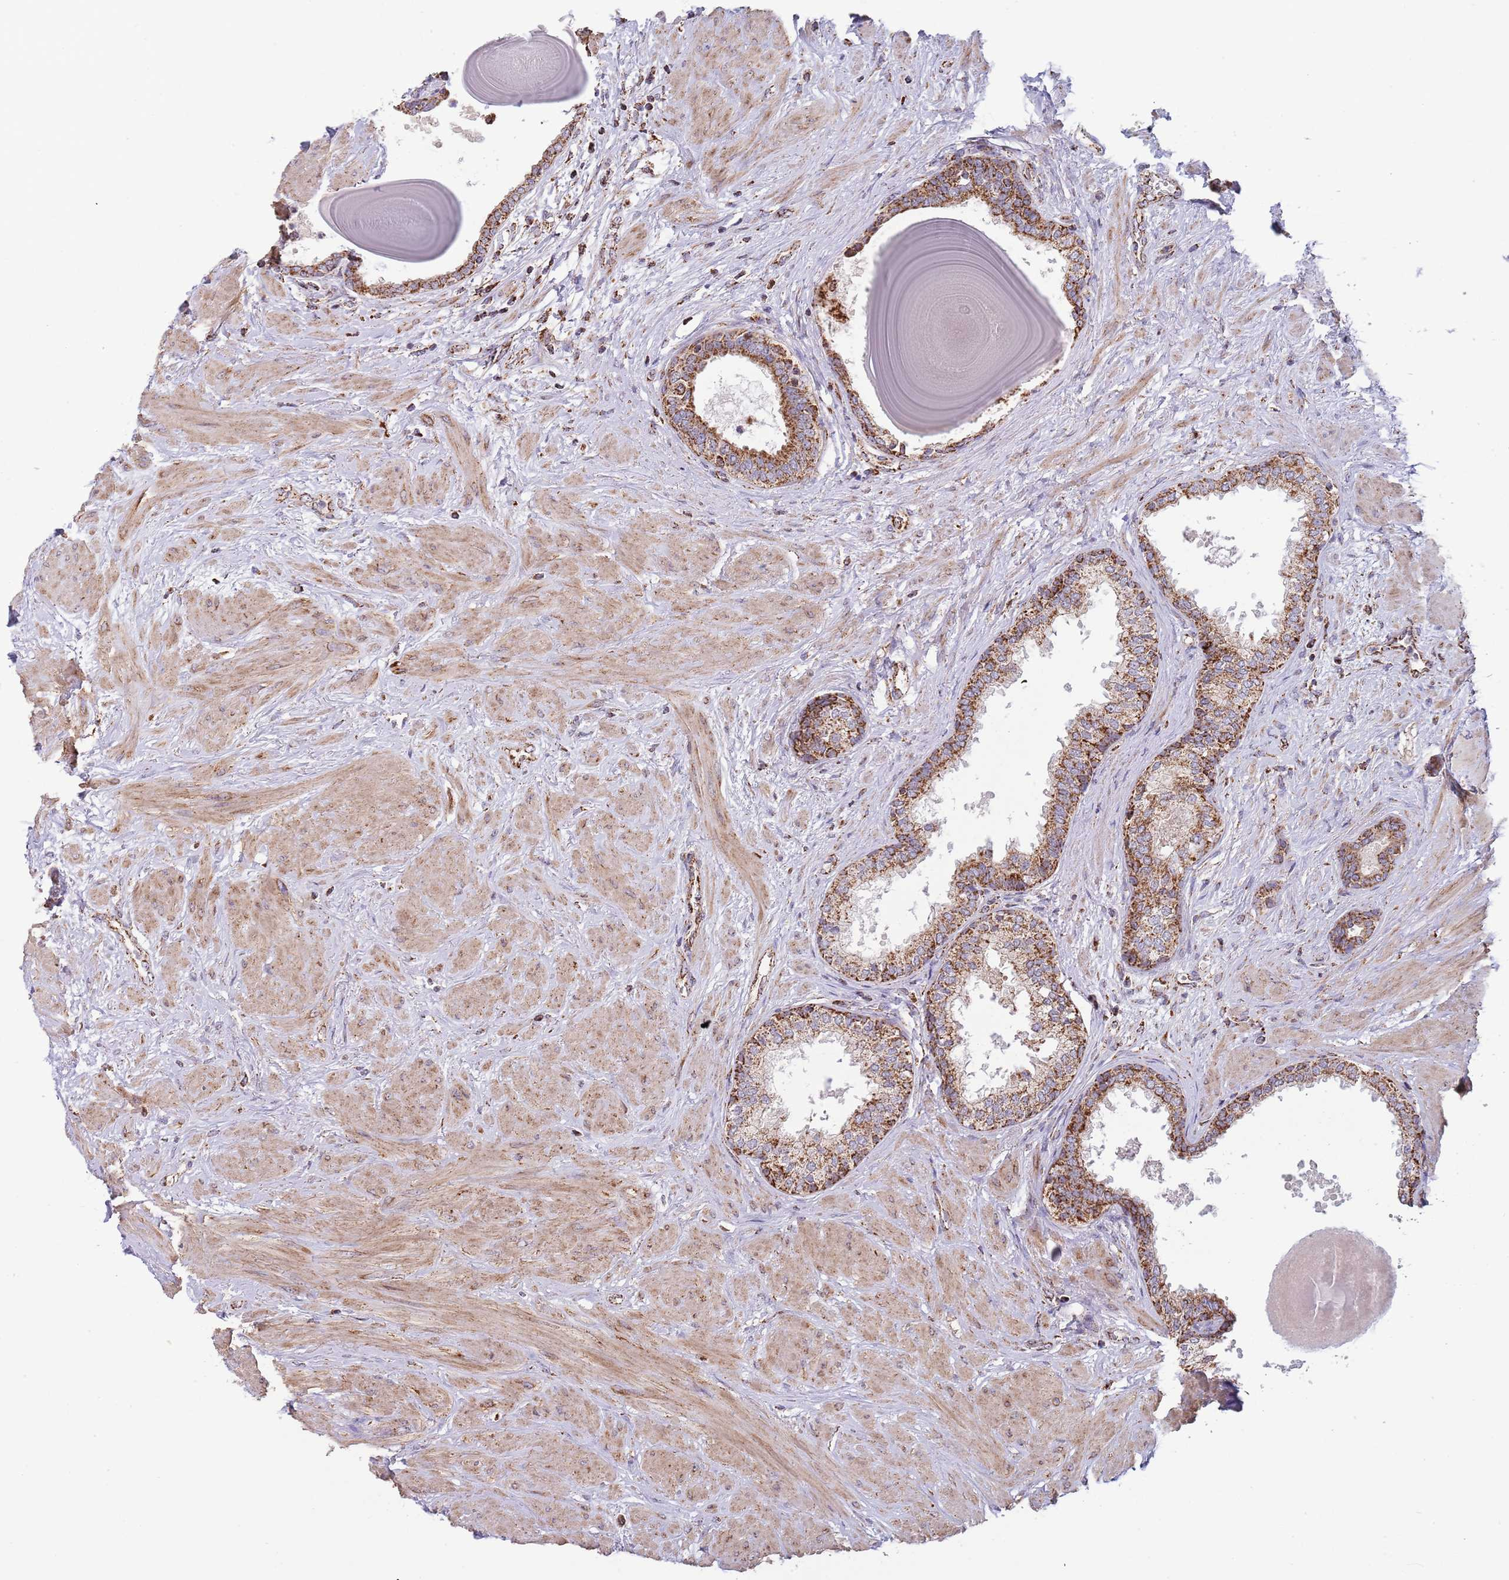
{"staining": {"intensity": "strong", "quantity": ">75%", "location": "cytoplasmic/membranous"}, "tissue": "prostate", "cell_type": "Glandular cells", "image_type": "normal", "snomed": [{"axis": "morphology", "description": "Normal tissue, NOS"}, {"axis": "topography", "description": "Prostate"}], "caption": "Protein expression analysis of benign human prostate reveals strong cytoplasmic/membranous expression in approximately >75% of glandular cells.", "gene": "VPS16", "patient": {"sex": "male", "age": 48}}